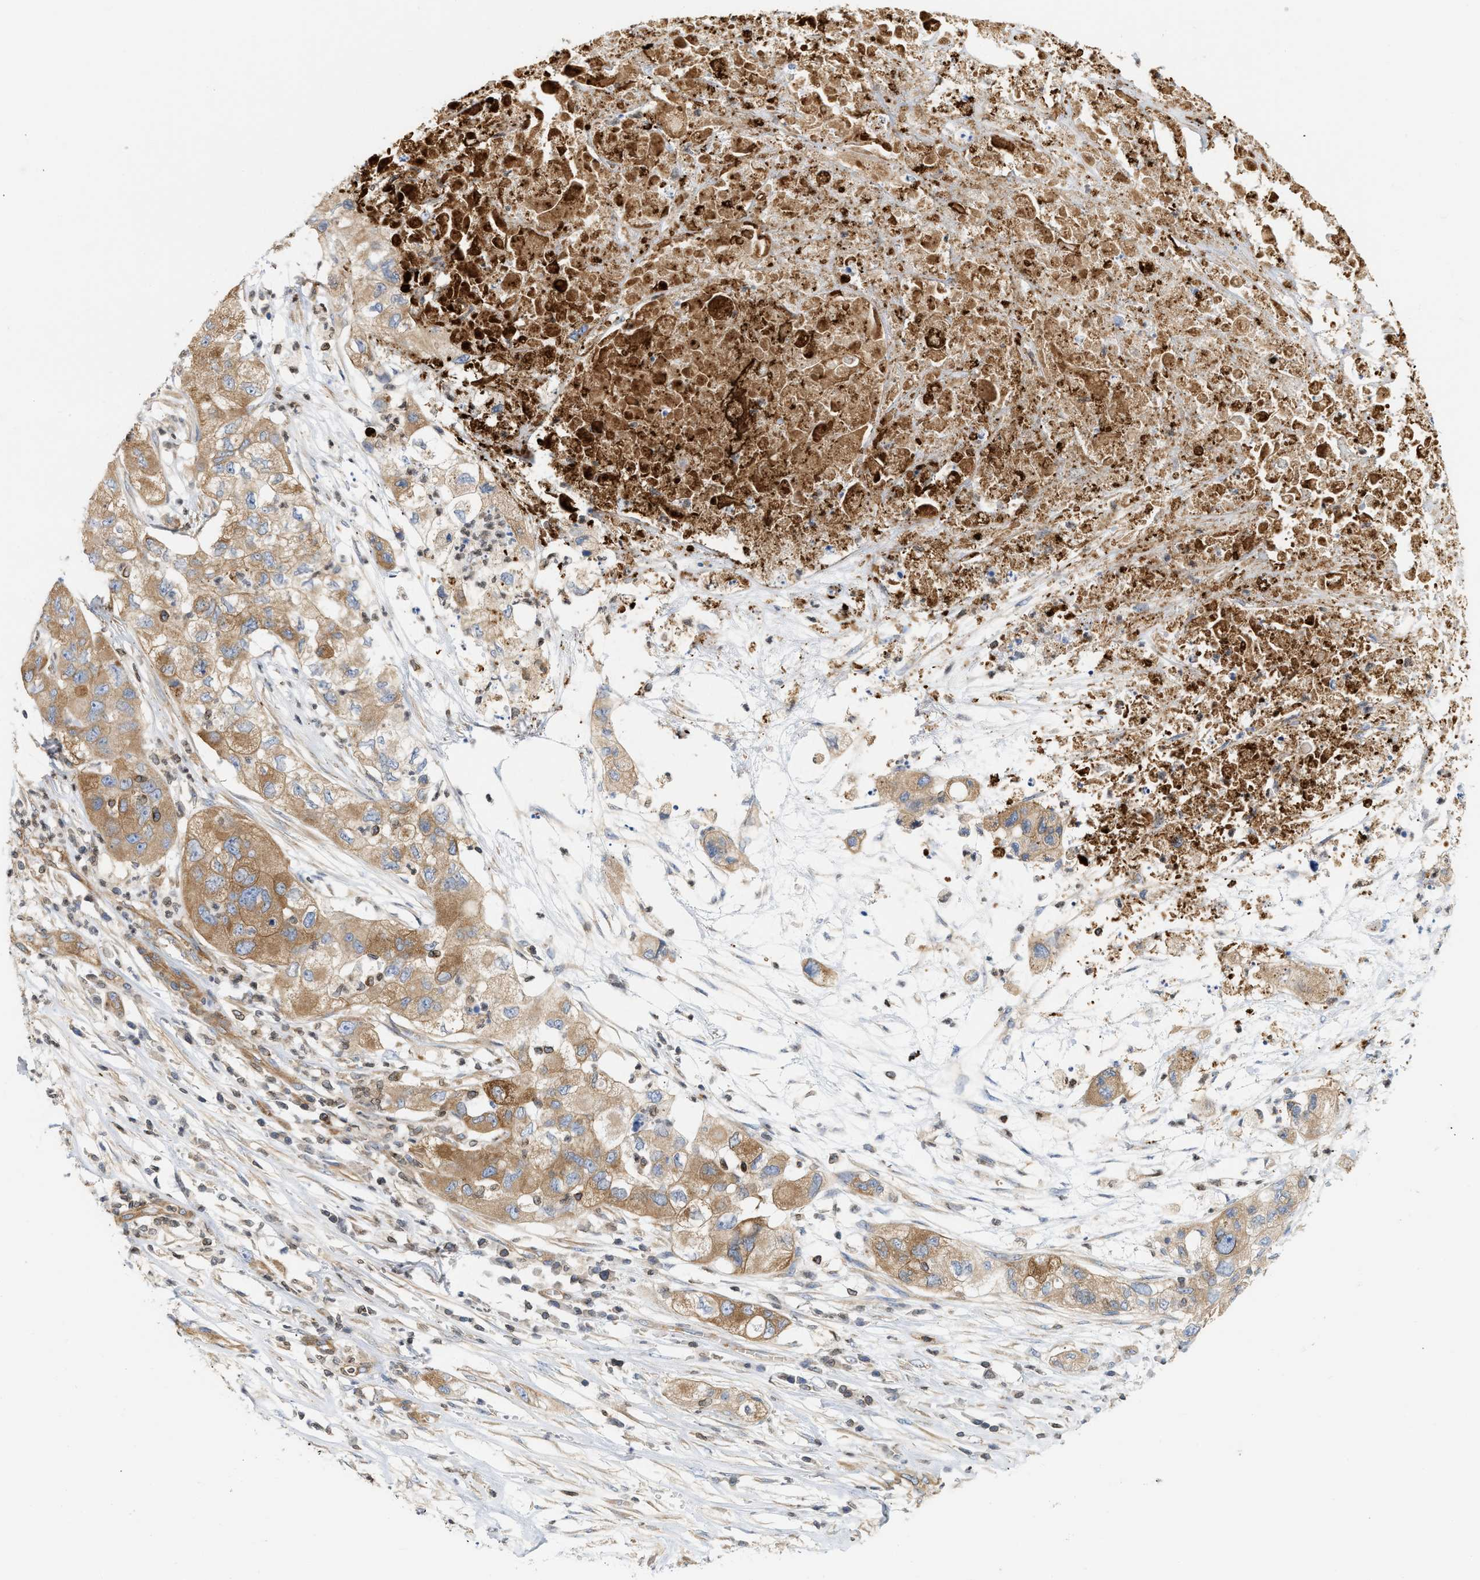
{"staining": {"intensity": "moderate", "quantity": ">75%", "location": "cytoplasmic/membranous"}, "tissue": "pancreatic cancer", "cell_type": "Tumor cells", "image_type": "cancer", "snomed": [{"axis": "morphology", "description": "Adenocarcinoma, NOS"}, {"axis": "topography", "description": "Pancreas"}], "caption": "There is medium levels of moderate cytoplasmic/membranous staining in tumor cells of pancreatic cancer, as demonstrated by immunohistochemical staining (brown color).", "gene": "STRN", "patient": {"sex": "female", "age": 78}}